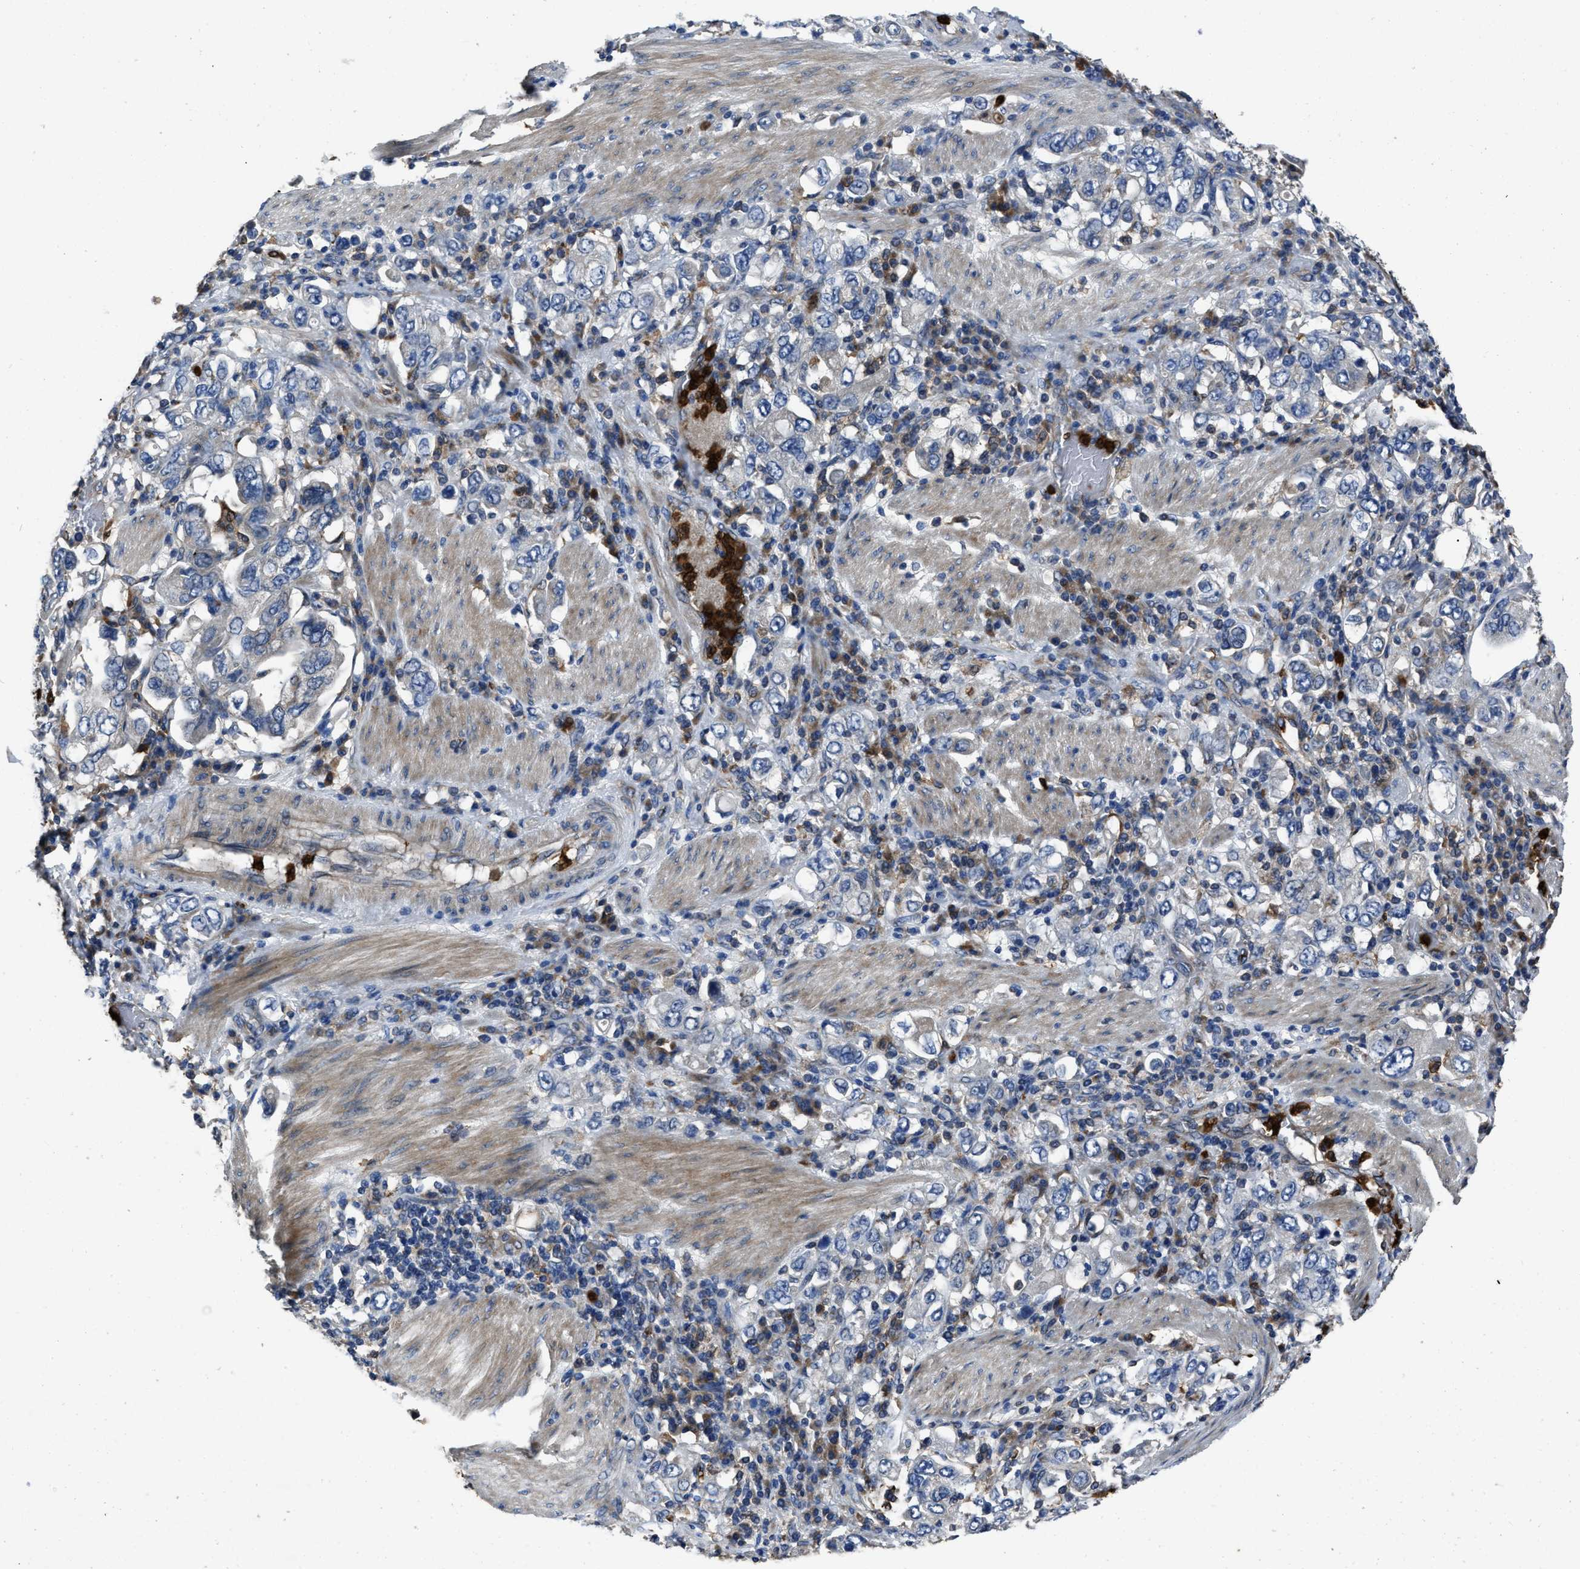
{"staining": {"intensity": "negative", "quantity": "none", "location": "none"}, "tissue": "stomach cancer", "cell_type": "Tumor cells", "image_type": "cancer", "snomed": [{"axis": "morphology", "description": "Adenocarcinoma, NOS"}, {"axis": "topography", "description": "Stomach, upper"}], "caption": "Immunohistochemistry (IHC) image of neoplastic tissue: human adenocarcinoma (stomach) stained with DAB reveals no significant protein staining in tumor cells.", "gene": "ANGPT1", "patient": {"sex": "male", "age": 62}}